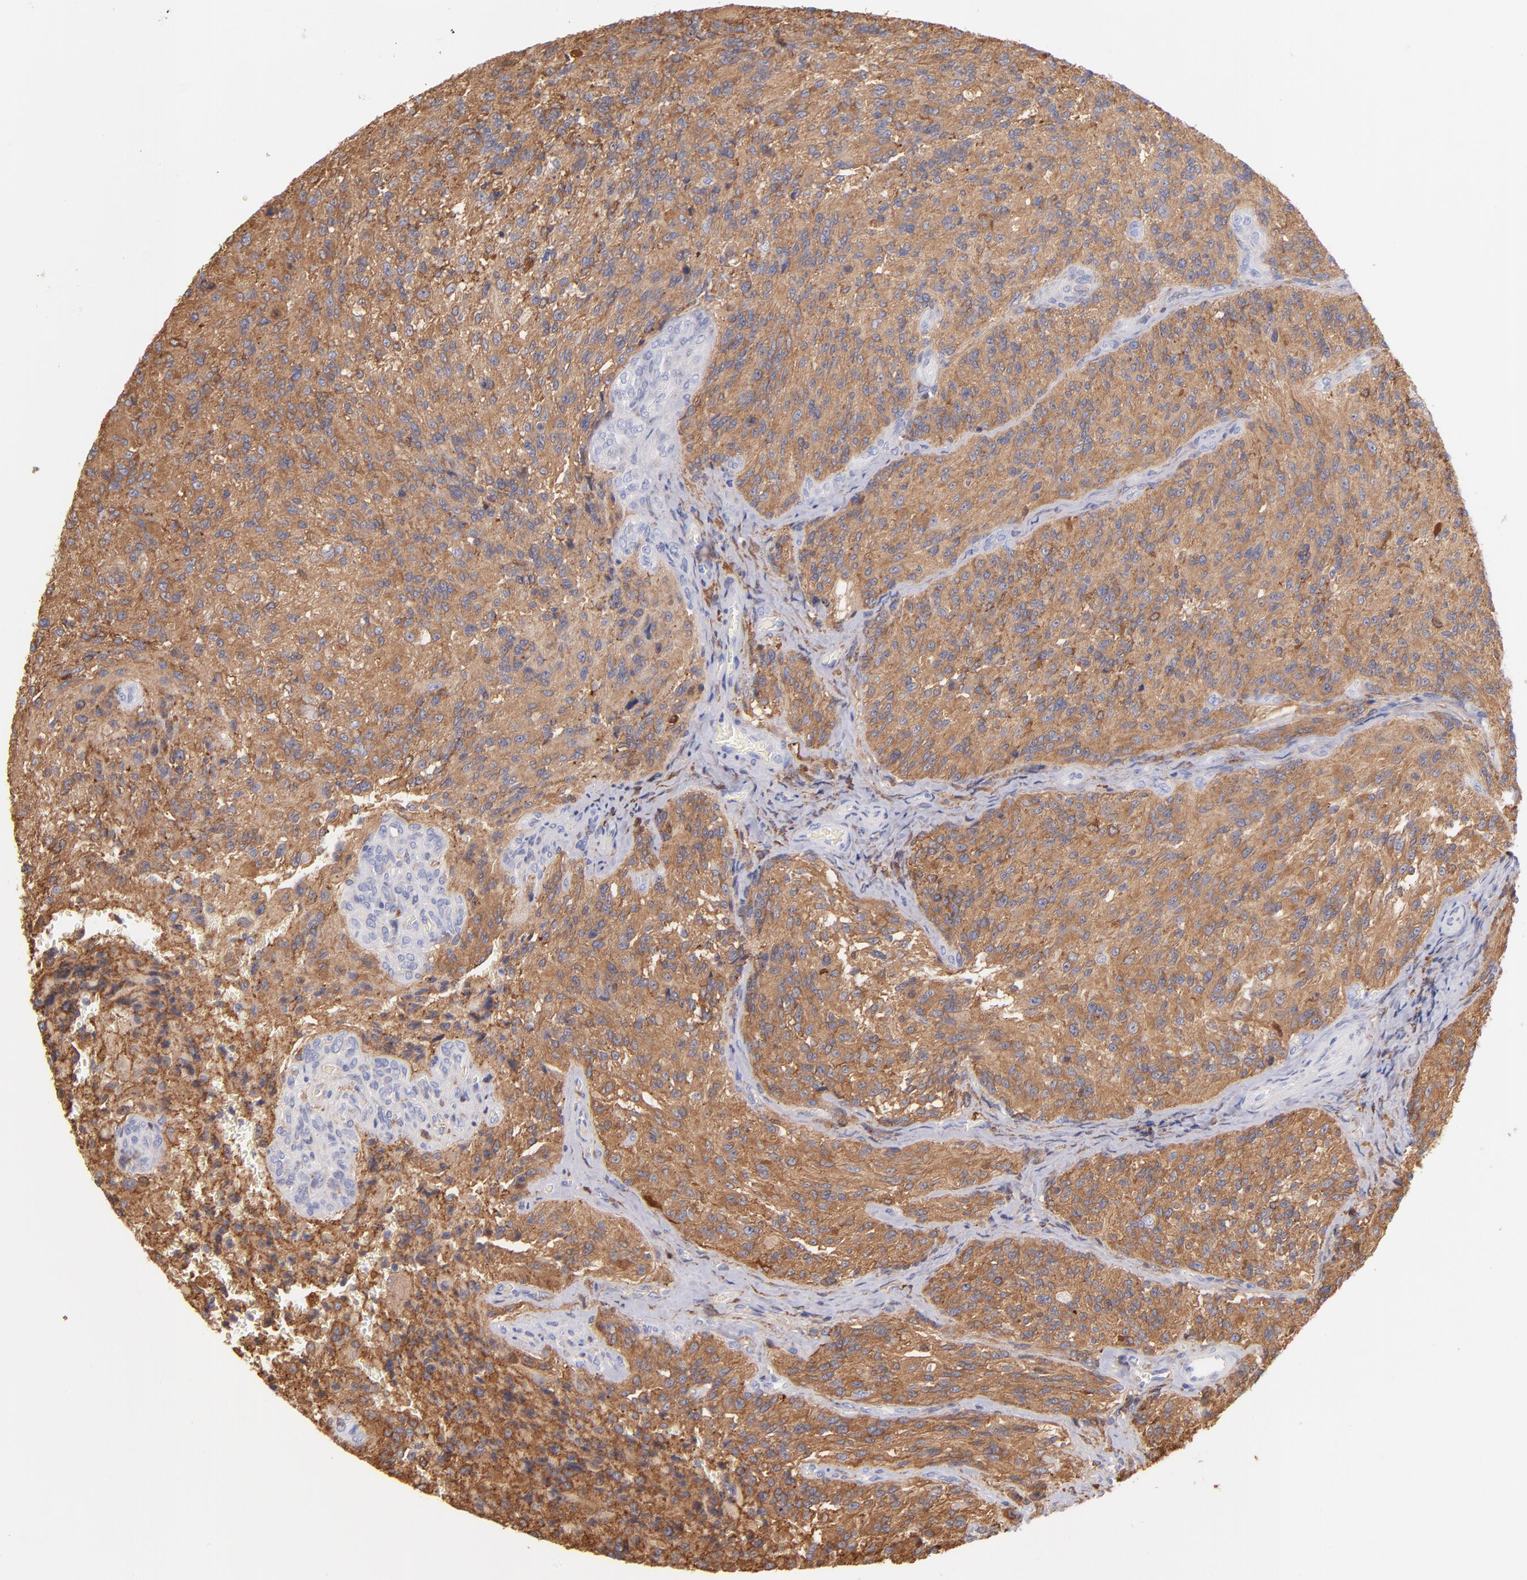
{"staining": {"intensity": "moderate", "quantity": ">75%", "location": "cytoplasmic/membranous"}, "tissue": "glioma", "cell_type": "Tumor cells", "image_type": "cancer", "snomed": [{"axis": "morphology", "description": "Normal tissue, NOS"}, {"axis": "morphology", "description": "Glioma, malignant, High grade"}, {"axis": "topography", "description": "Cerebral cortex"}], "caption": "A brown stain highlights moderate cytoplasmic/membranous expression of a protein in high-grade glioma (malignant) tumor cells.", "gene": "PRKCA", "patient": {"sex": "male", "age": 56}}